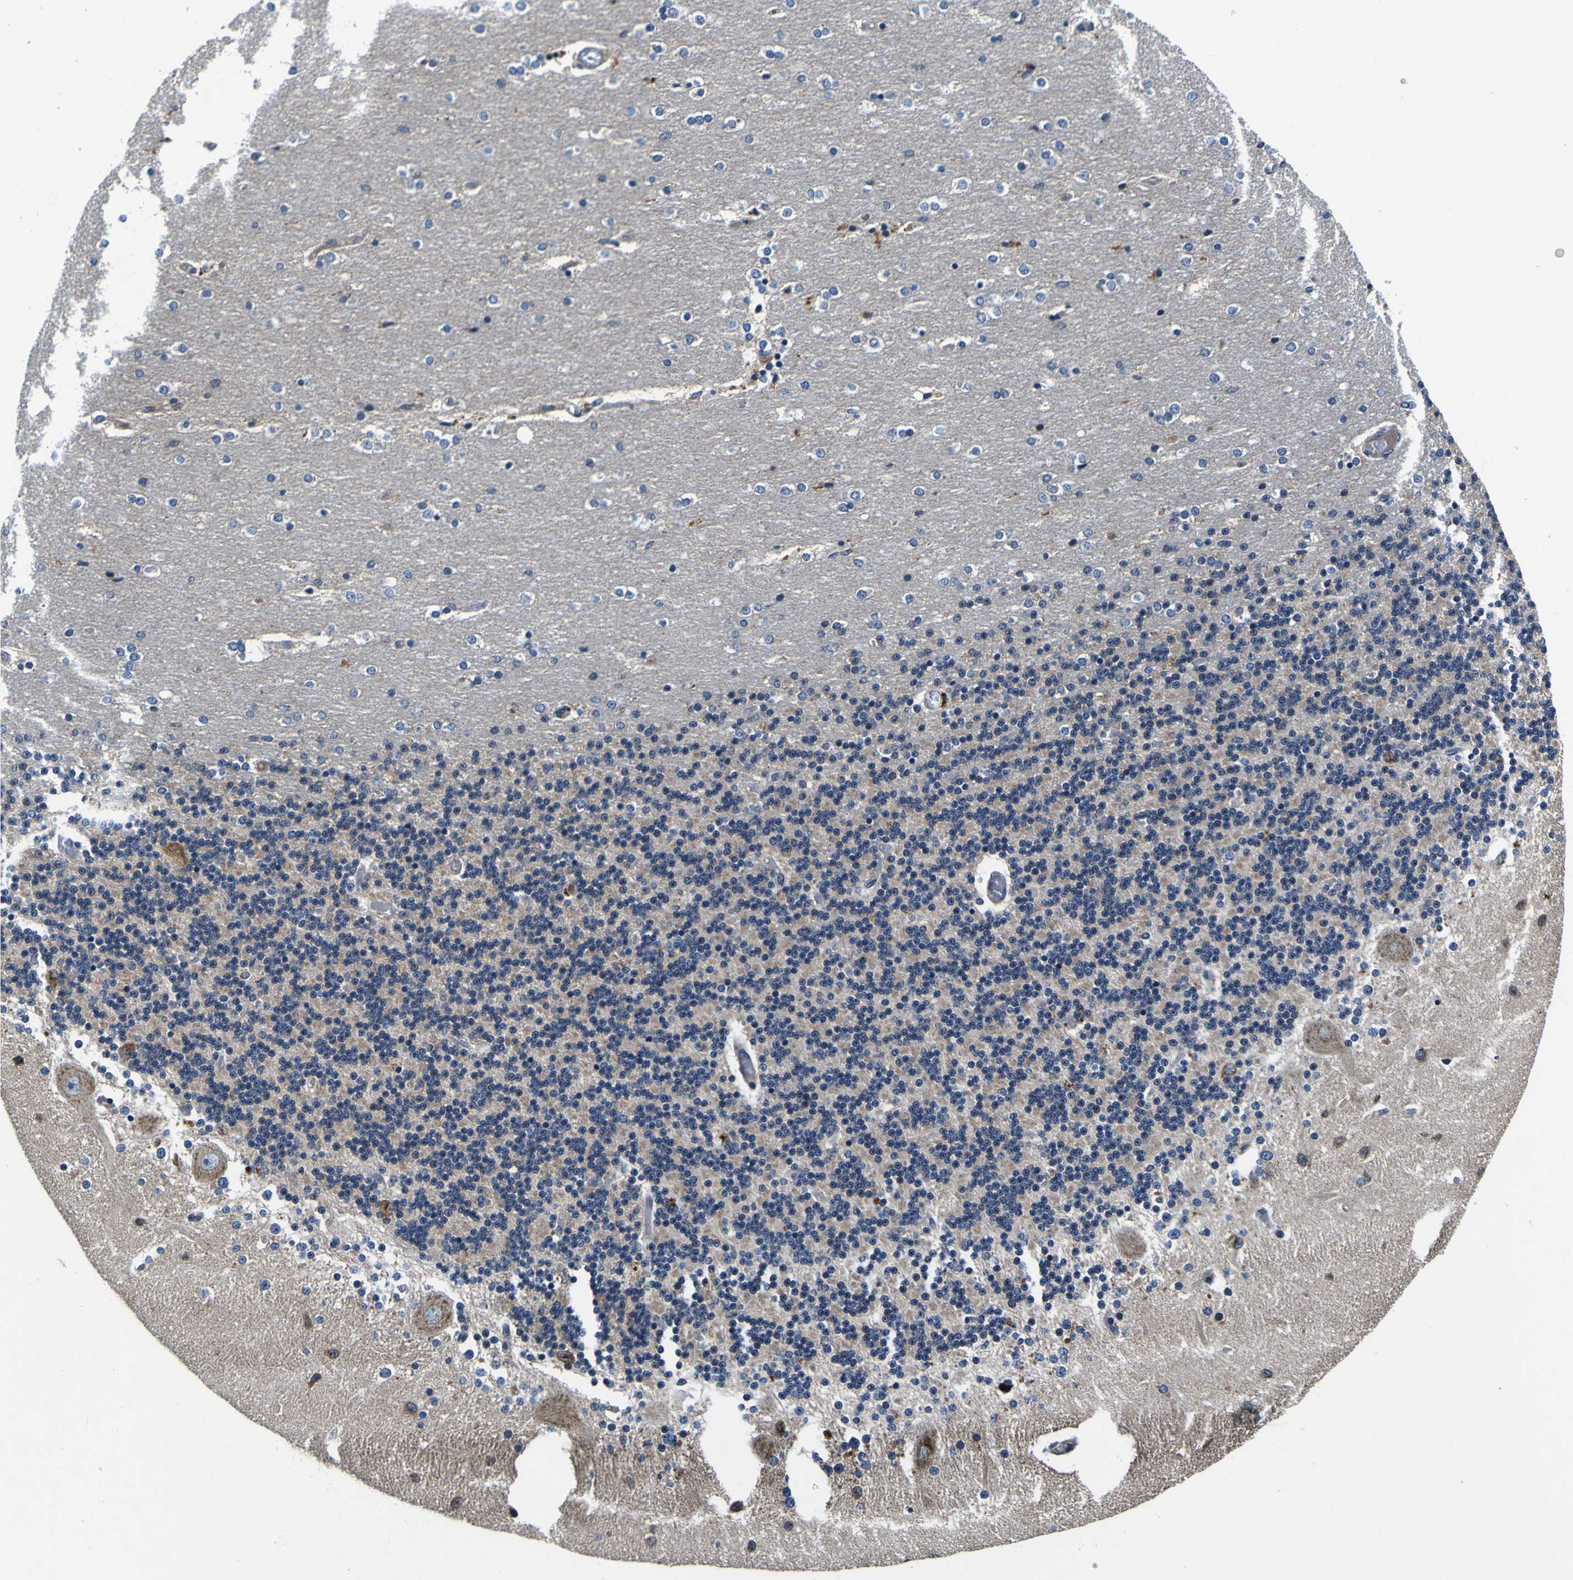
{"staining": {"intensity": "negative", "quantity": "none", "location": "none"}, "tissue": "cerebellum", "cell_type": "Cells in granular layer", "image_type": "normal", "snomed": [{"axis": "morphology", "description": "Normal tissue, NOS"}, {"axis": "topography", "description": "Cerebellum"}], "caption": "Immunohistochemistry photomicrograph of normal human cerebellum stained for a protein (brown), which demonstrates no staining in cells in granular layer. The staining is performed using DAB (3,3'-diaminobenzidine) brown chromogen with nuclei counter-stained in using hematoxylin.", "gene": "EPHB4", "patient": {"sex": "female", "age": 54}}